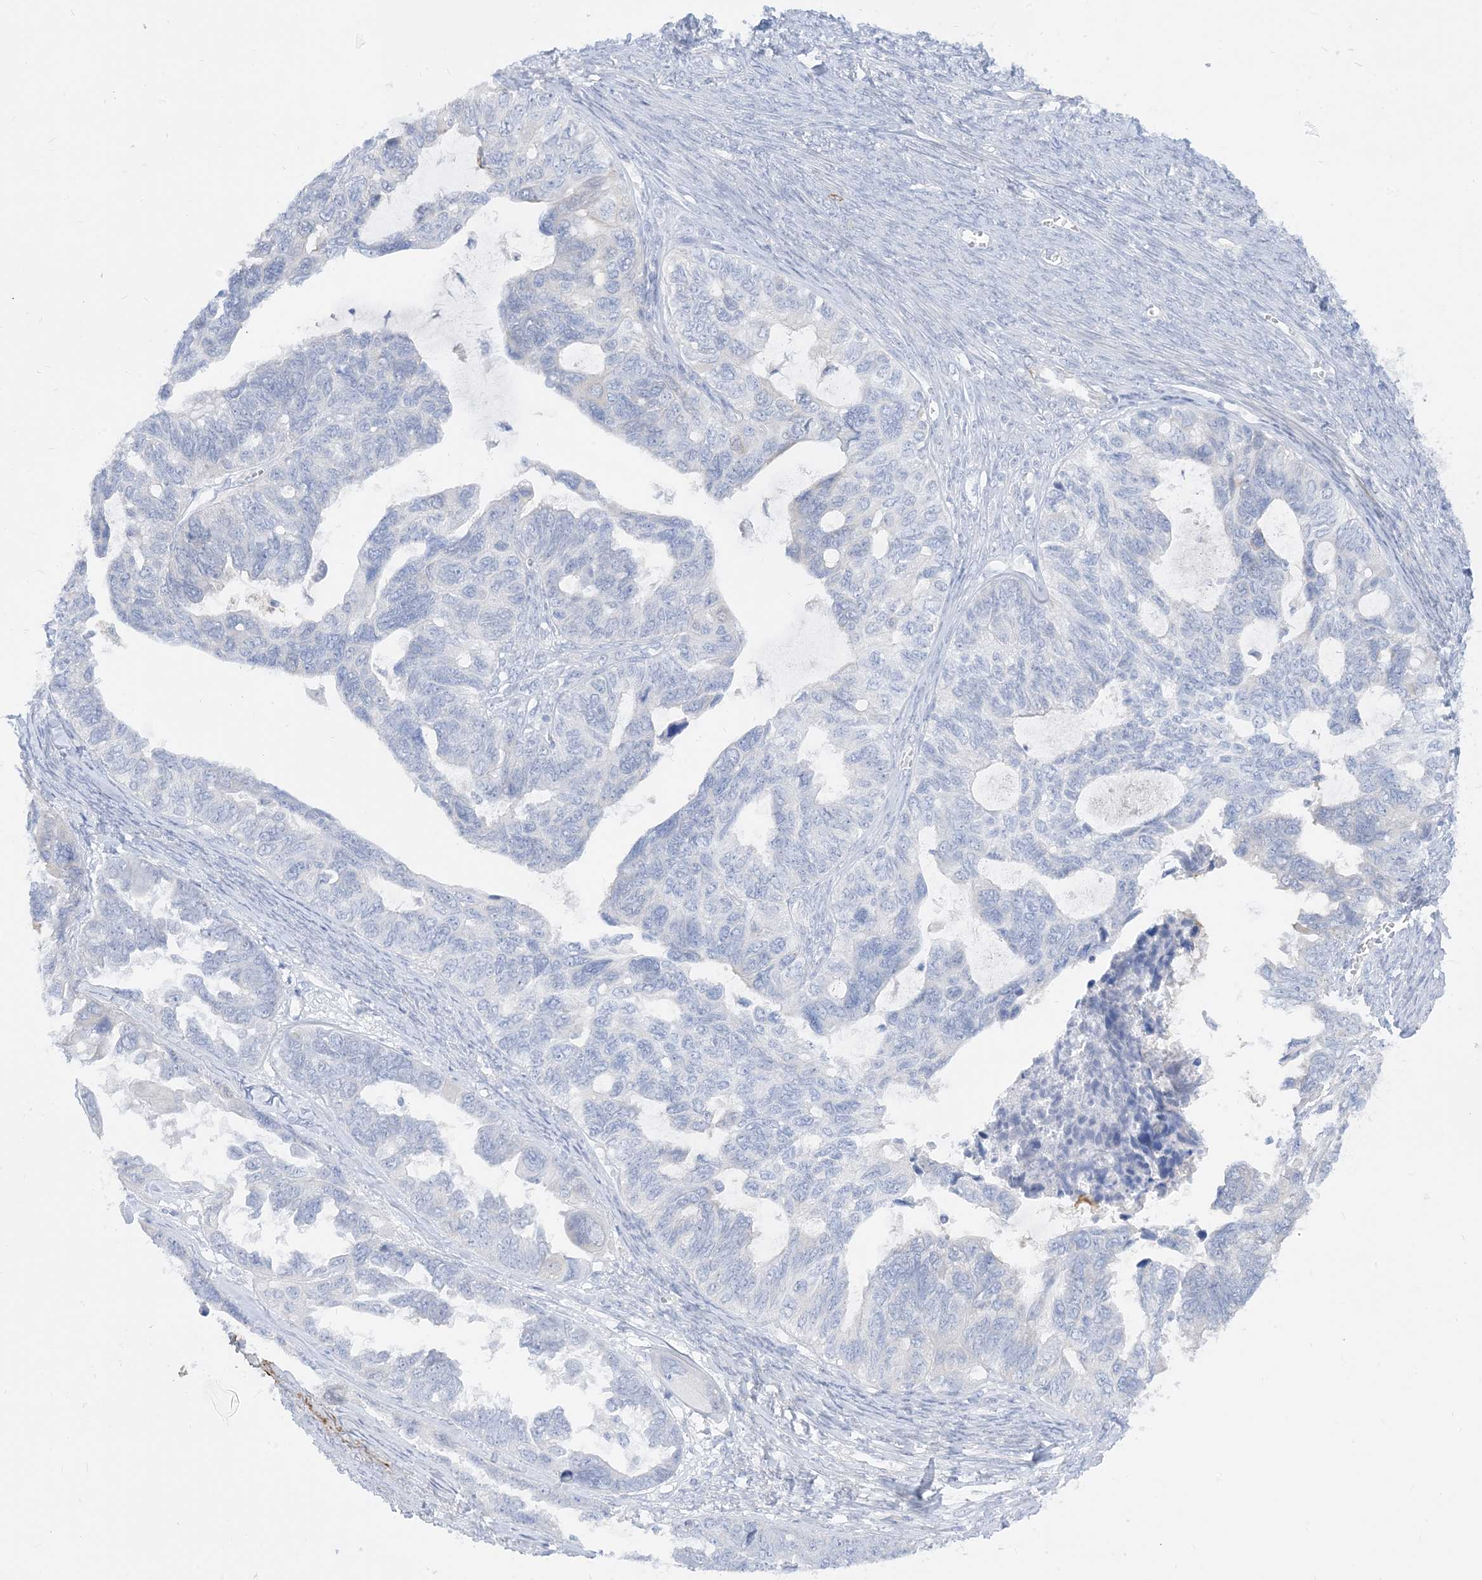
{"staining": {"intensity": "weak", "quantity": "<25%", "location": "cytoplasmic/membranous"}, "tissue": "ovarian cancer", "cell_type": "Tumor cells", "image_type": "cancer", "snomed": [{"axis": "morphology", "description": "Cystadenocarcinoma, serous, NOS"}, {"axis": "topography", "description": "Ovary"}], "caption": "Tumor cells are negative for protein expression in human ovarian serous cystadenocarcinoma. Brightfield microscopy of IHC stained with DAB (brown) and hematoxylin (blue), captured at high magnification.", "gene": "MARS2", "patient": {"sex": "female", "age": 79}}